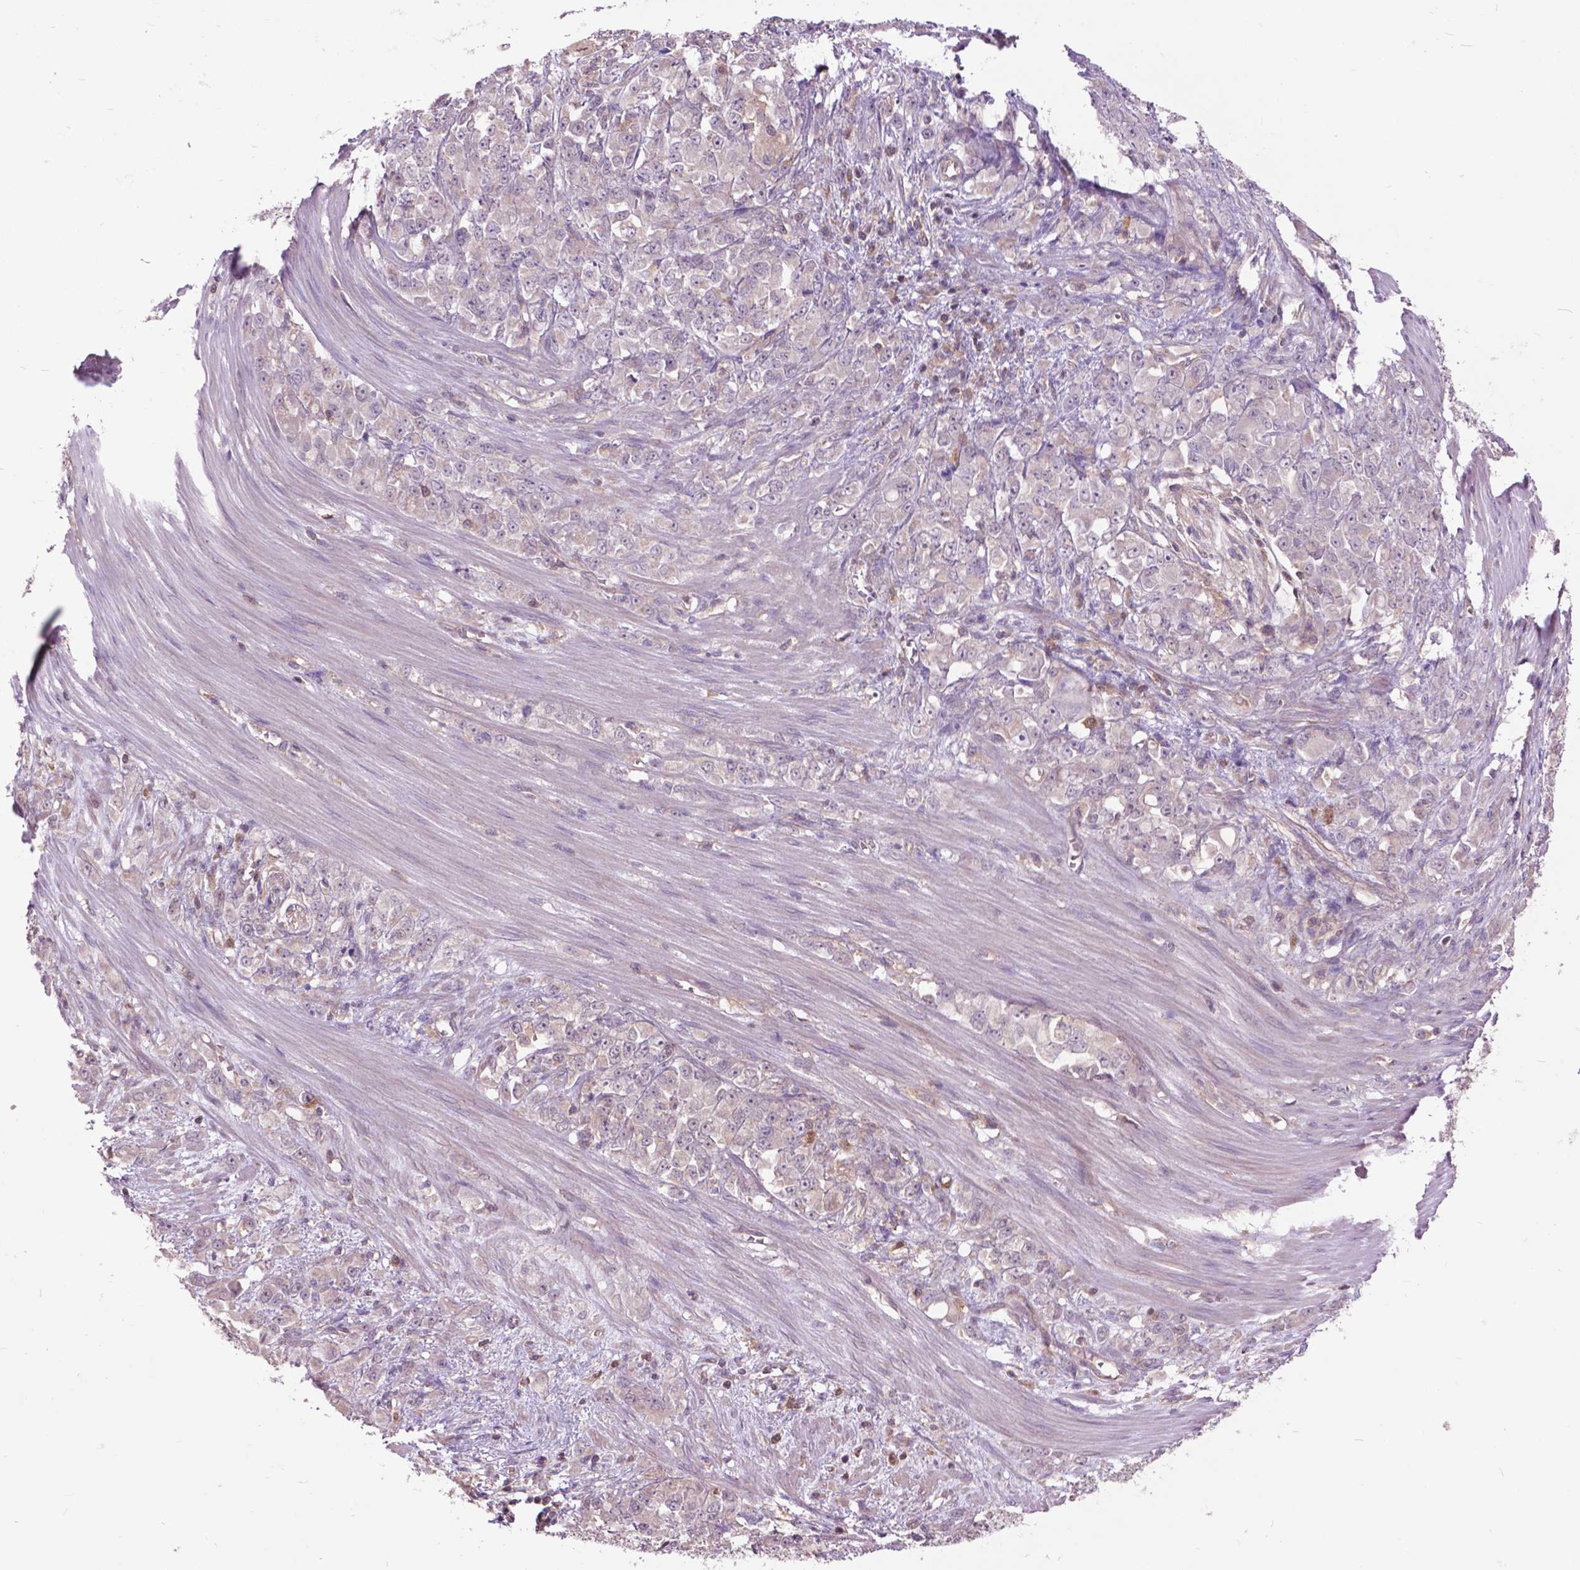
{"staining": {"intensity": "negative", "quantity": "none", "location": "none"}, "tissue": "stomach cancer", "cell_type": "Tumor cells", "image_type": "cancer", "snomed": [{"axis": "morphology", "description": "Adenocarcinoma, NOS"}, {"axis": "topography", "description": "Stomach"}], "caption": "Immunohistochemistry image of stomach cancer stained for a protein (brown), which shows no expression in tumor cells. Brightfield microscopy of IHC stained with DAB (3,3'-diaminobenzidine) (brown) and hematoxylin (blue), captured at high magnification.", "gene": "ARAF", "patient": {"sex": "female", "age": 76}}